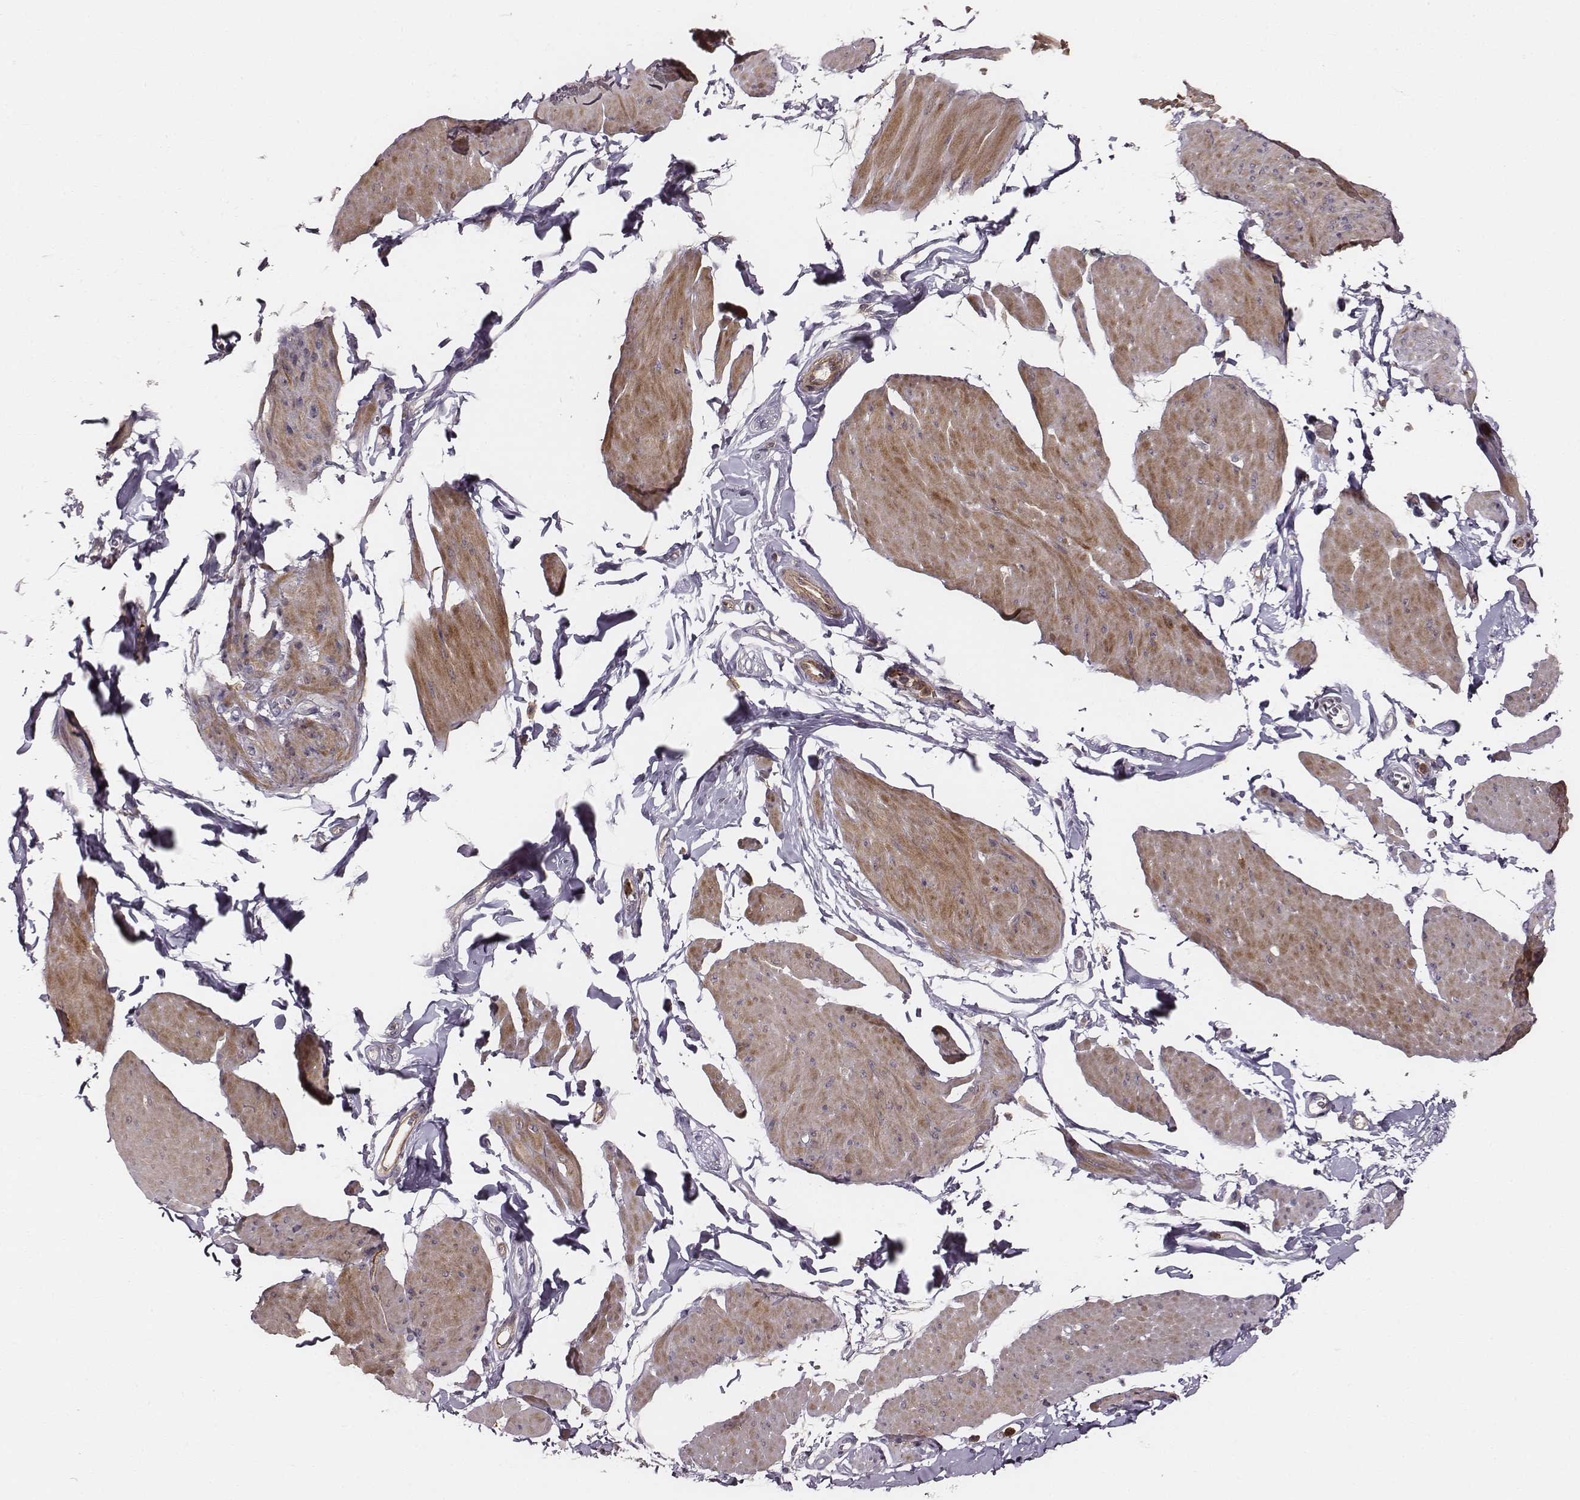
{"staining": {"intensity": "moderate", "quantity": ">75%", "location": "cytoplasmic/membranous"}, "tissue": "smooth muscle", "cell_type": "Smooth muscle cells", "image_type": "normal", "snomed": [{"axis": "morphology", "description": "Normal tissue, NOS"}, {"axis": "topography", "description": "Adipose tissue"}, {"axis": "topography", "description": "Smooth muscle"}, {"axis": "topography", "description": "Peripheral nerve tissue"}], "caption": "Immunohistochemistry (IHC) of normal smooth muscle demonstrates medium levels of moderate cytoplasmic/membranous staining in about >75% of smooth muscle cells. Immunohistochemistry (IHC) stains the protein in brown and the nuclei are stained blue.", "gene": "ZYX", "patient": {"sex": "male", "age": 83}}